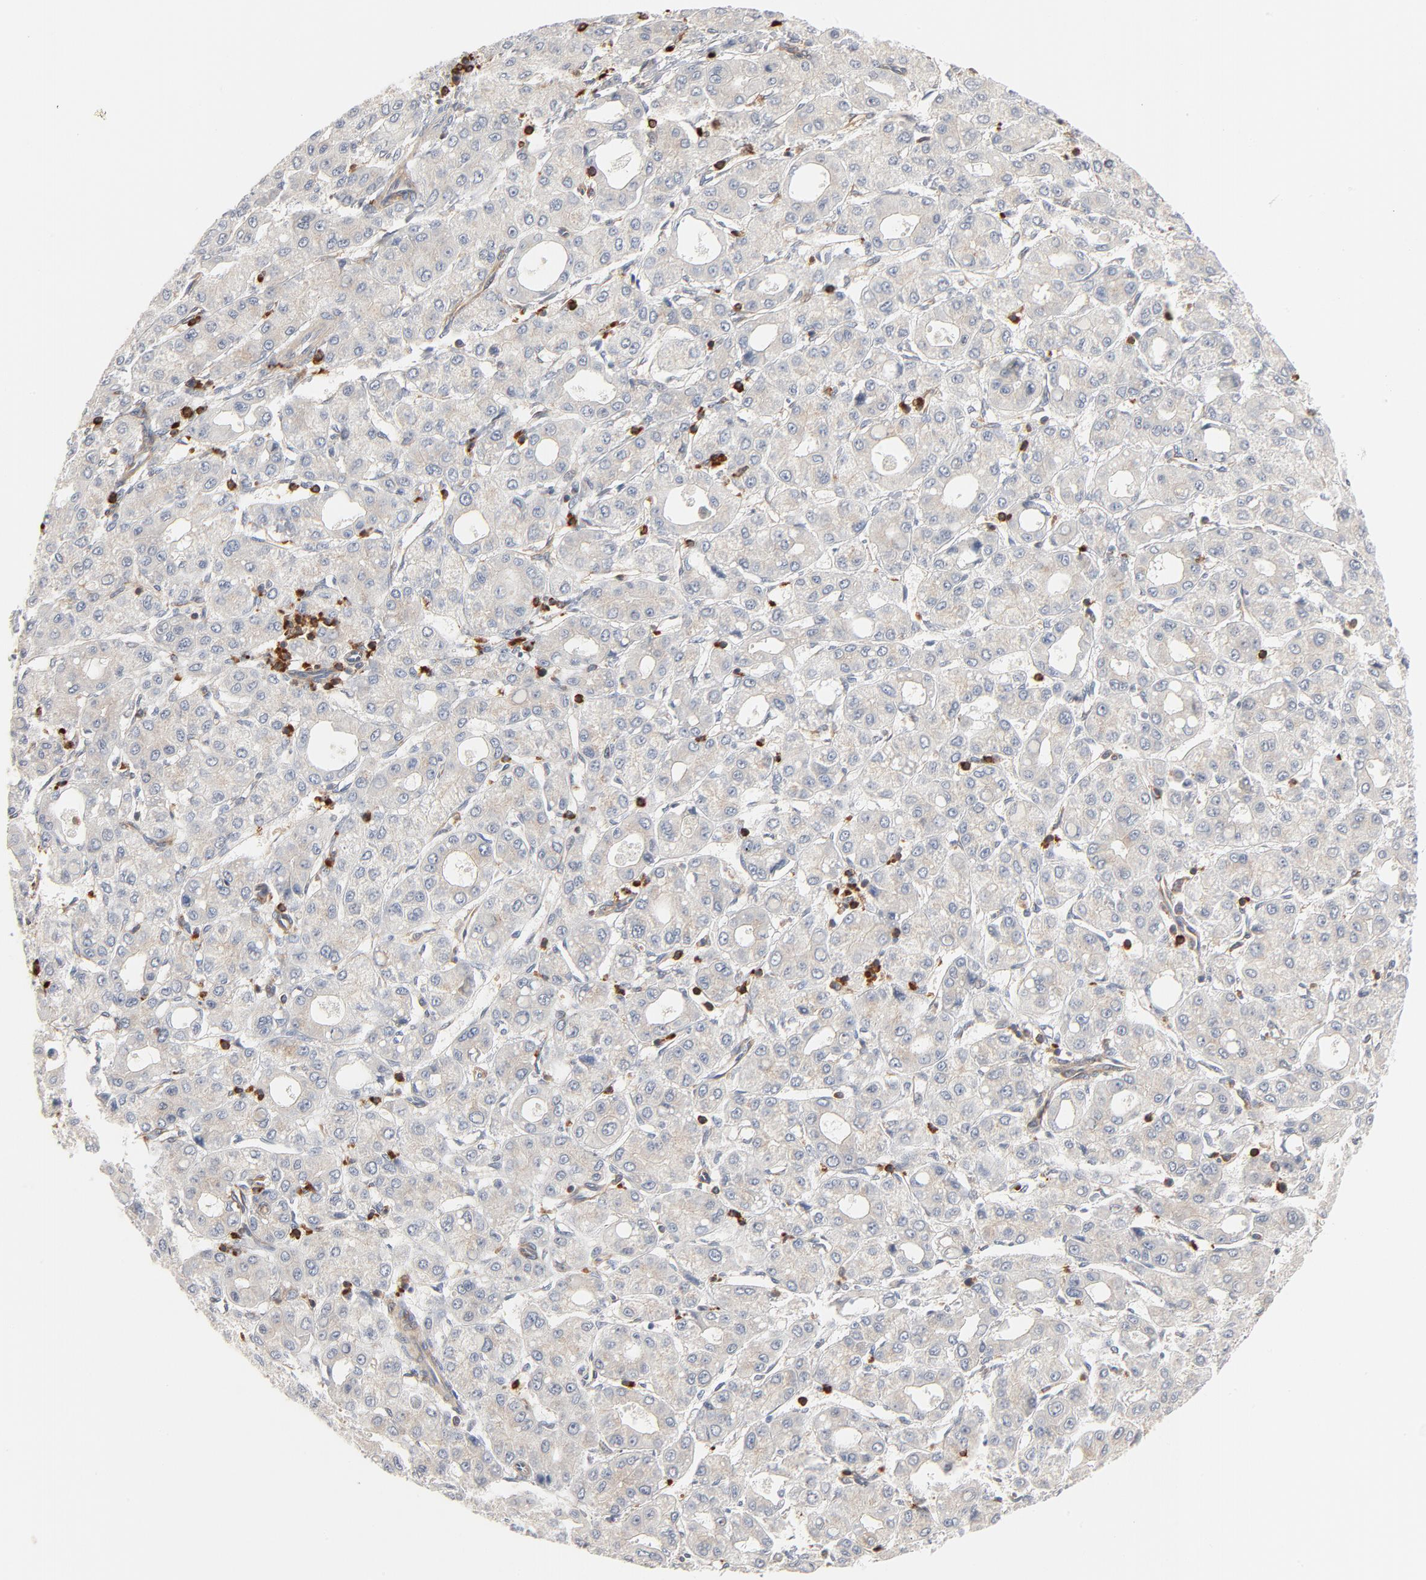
{"staining": {"intensity": "negative", "quantity": "none", "location": "none"}, "tissue": "liver cancer", "cell_type": "Tumor cells", "image_type": "cancer", "snomed": [{"axis": "morphology", "description": "Carcinoma, Hepatocellular, NOS"}, {"axis": "topography", "description": "Liver"}], "caption": "The immunohistochemistry photomicrograph has no significant staining in tumor cells of hepatocellular carcinoma (liver) tissue.", "gene": "SH3KBP1", "patient": {"sex": "male", "age": 69}}